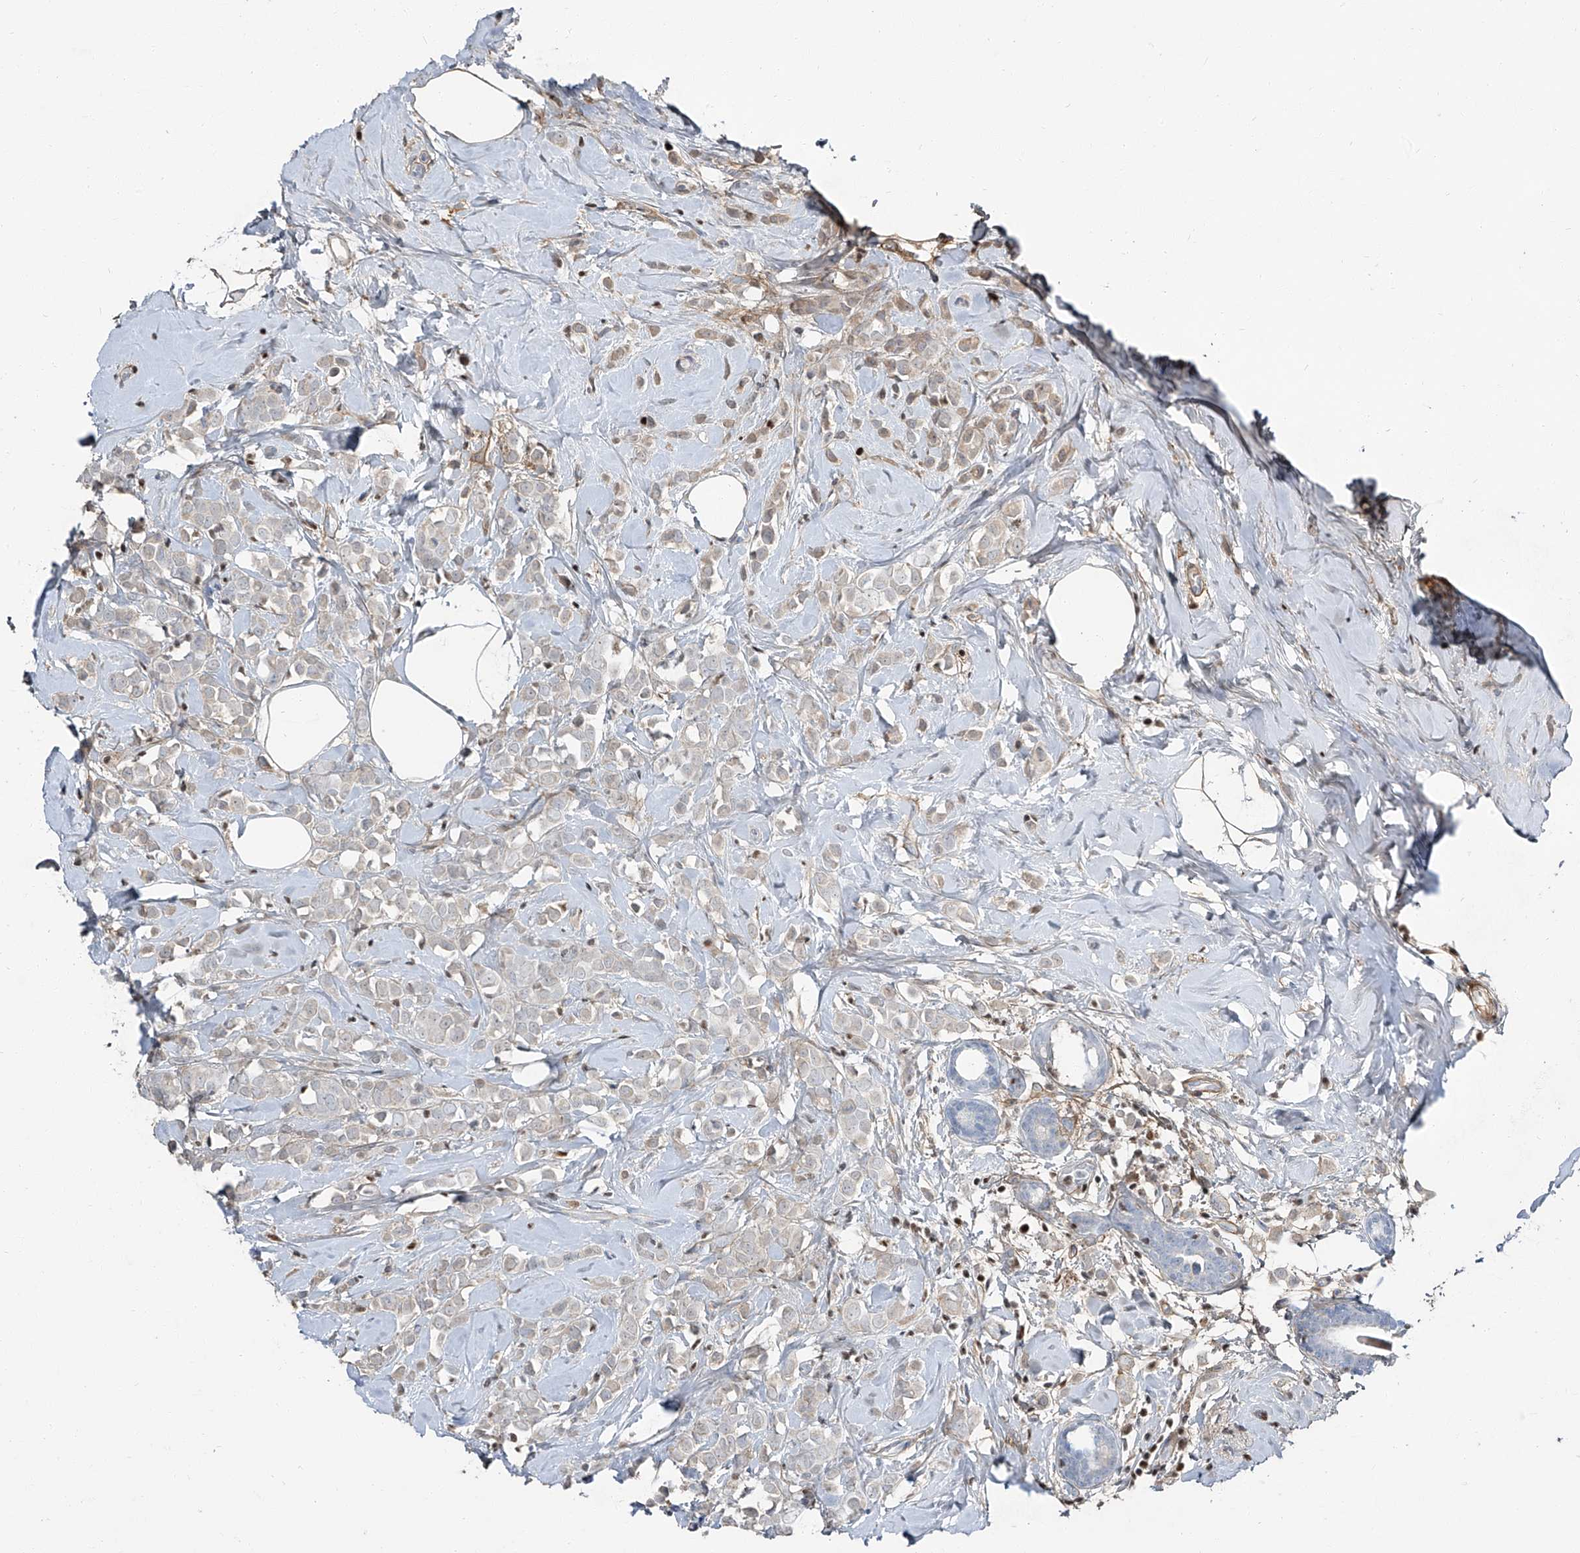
{"staining": {"intensity": "weak", "quantity": "<25%", "location": "cytoplasmic/membranous"}, "tissue": "breast cancer", "cell_type": "Tumor cells", "image_type": "cancer", "snomed": [{"axis": "morphology", "description": "Lobular carcinoma"}, {"axis": "topography", "description": "Breast"}], "caption": "Immunohistochemical staining of lobular carcinoma (breast) reveals no significant expression in tumor cells.", "gene": "HOXA3", "patient": {"sex": "female", "age": 47}}